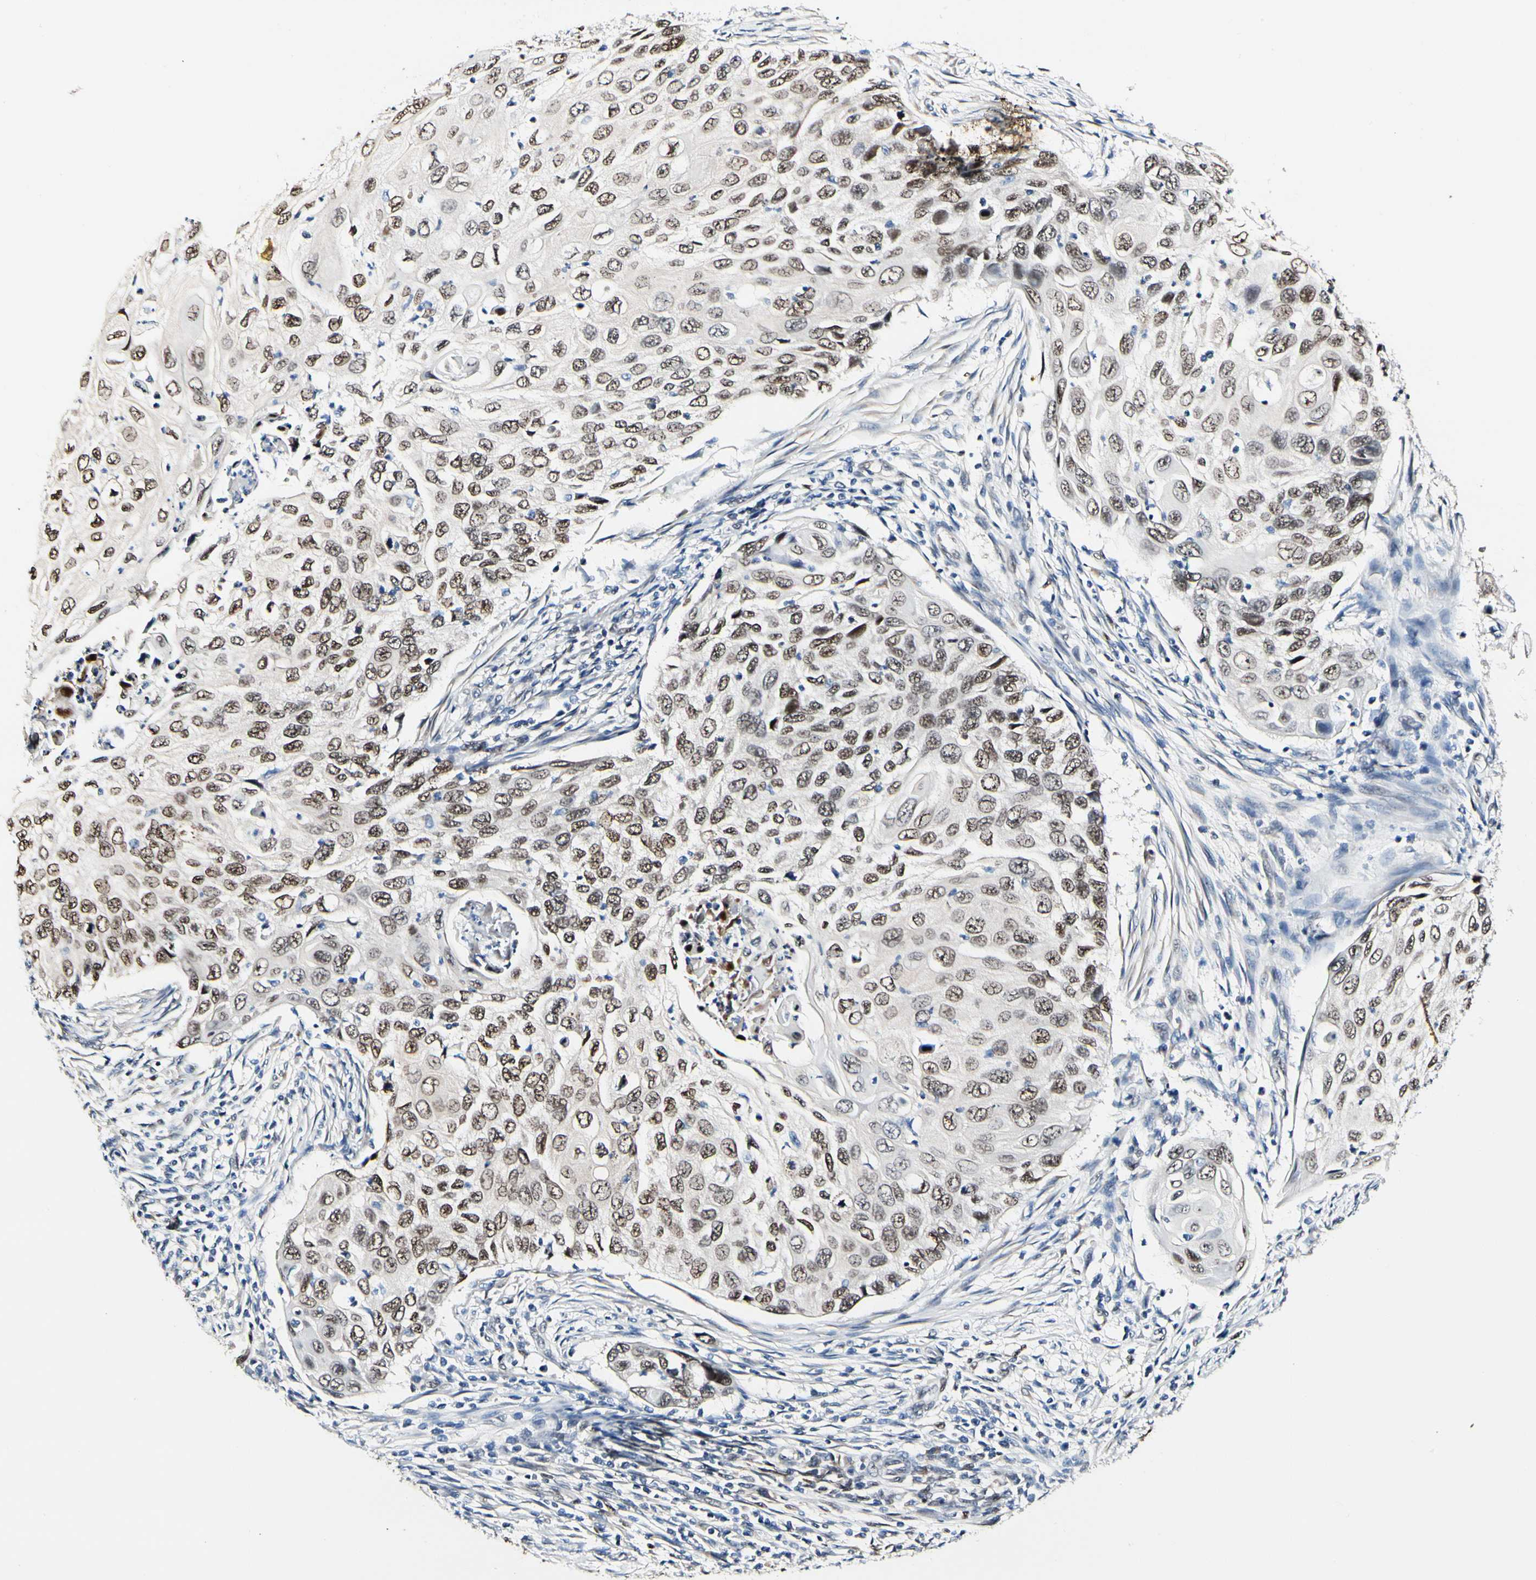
{"staining": {"intensity": "moderate", "quantity": ">75%", "location": "nuclear"}, "tissue": "cervical cancer", "cell_type": "Tumor cells", "image_type": "cancer", "snomed": [{"axis": "morphology", "description": "Squamous cell carcinoma, NOS"}, {"axis": "topography", "description": "Cervix"}], "caption": "An image of human cervical cancer (squamous cell carcinoma) stained for a protein reveals moderate nuclear brown staining in tumor cells.", "gene": "NFIA", "patient": {"sex": "female", "age": 70}}